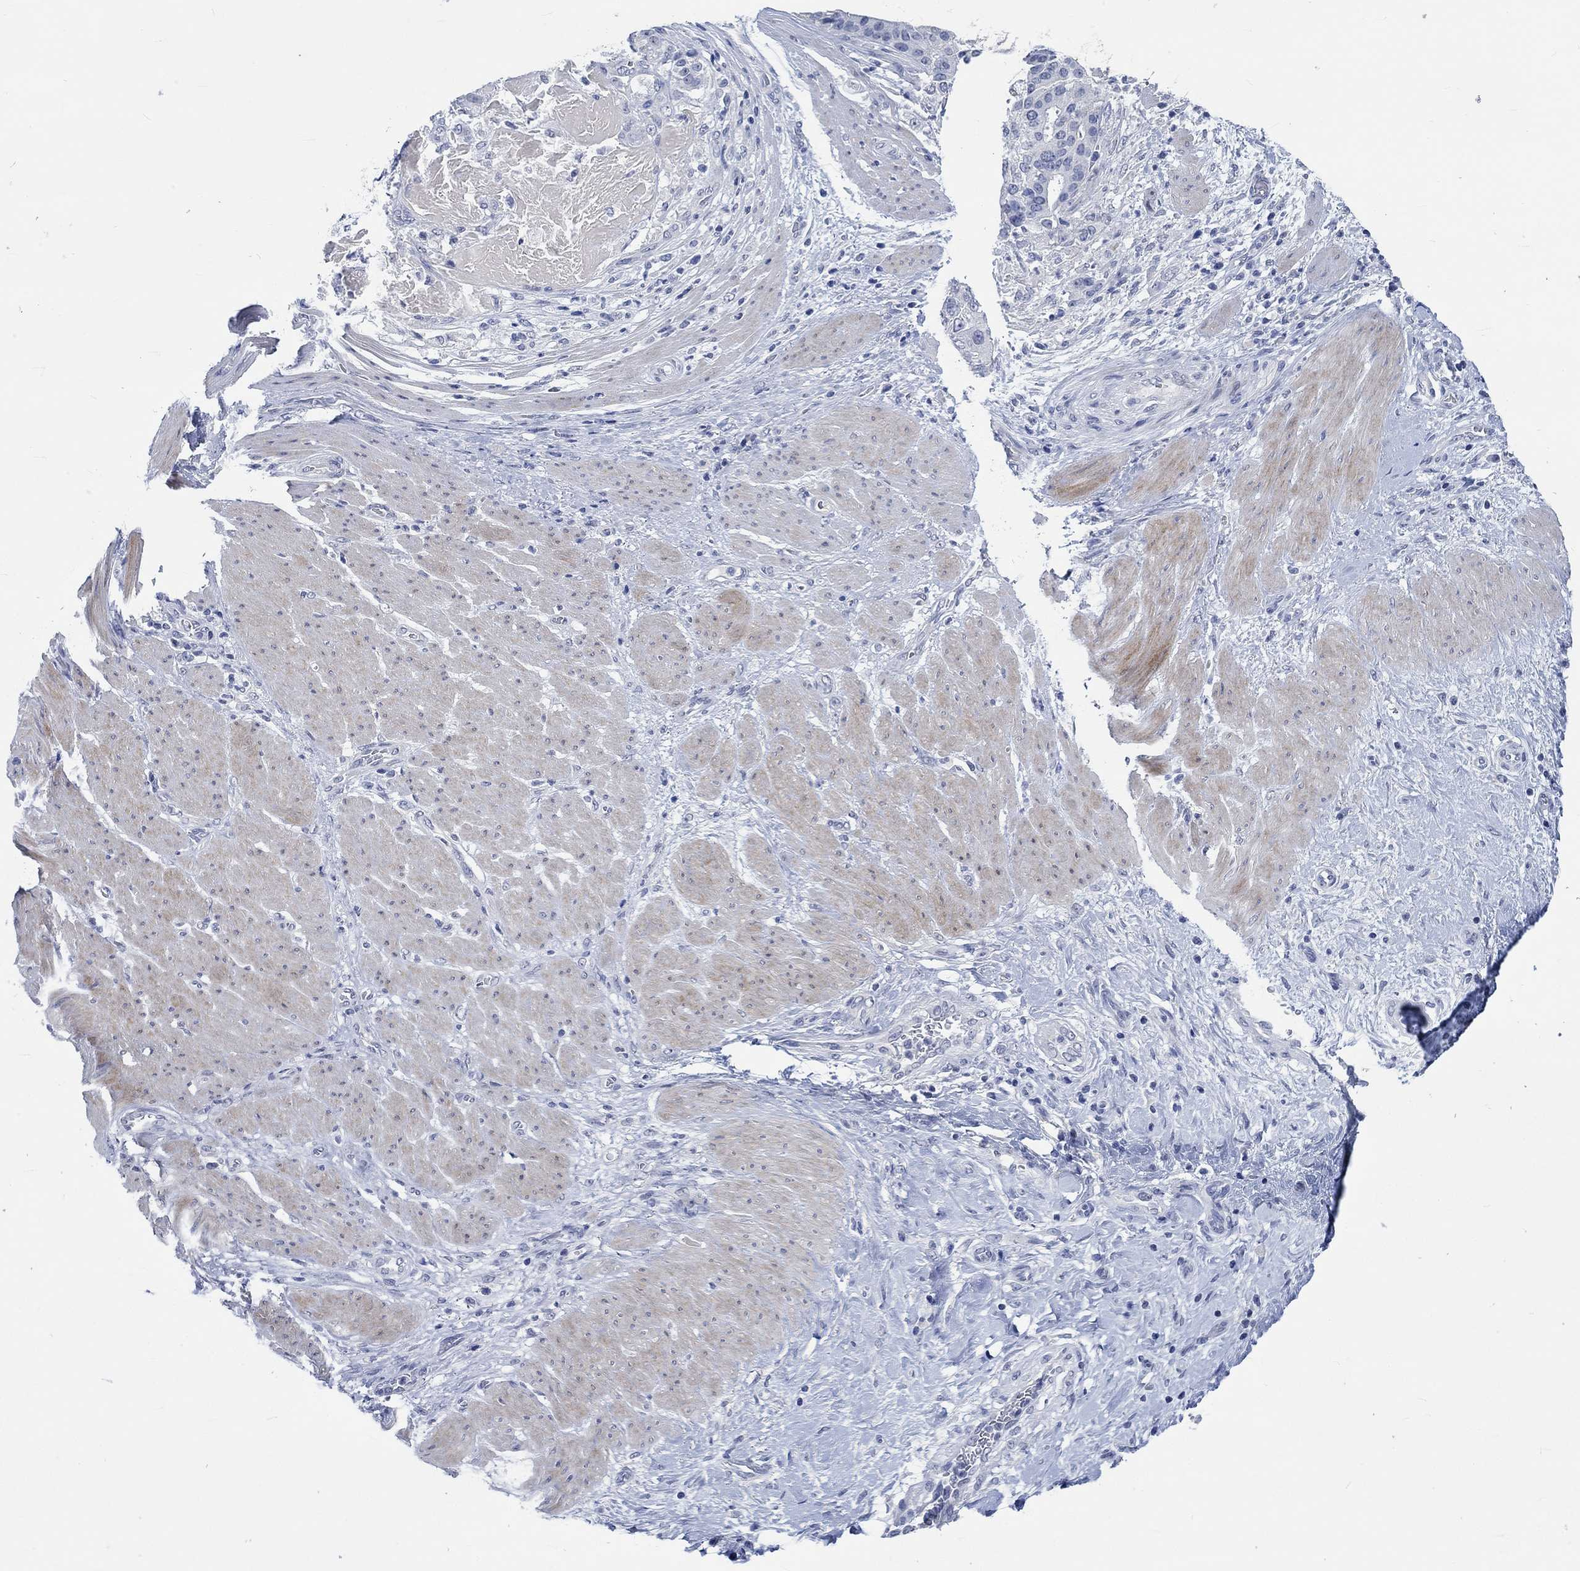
{"staining": {"intensity": "negative", "quantity": "none", "location": "none"}, "tissue": "stomach cancer", "cell_type": "Tumor cells", "image_type": "cancer", "snomed": [{"axis": "morphology", "description": "Adenocarcinoma, NOS"}, {"axis": "topography", "description": "Stomach"}], "caption": "Adenocarcinoma (stomach) stained for a protein using immunohistochemistry (IHC) reveals no staining tumor cells.", "gene": "C4orf47", "patient": {"sex": "male", "age": 48}}